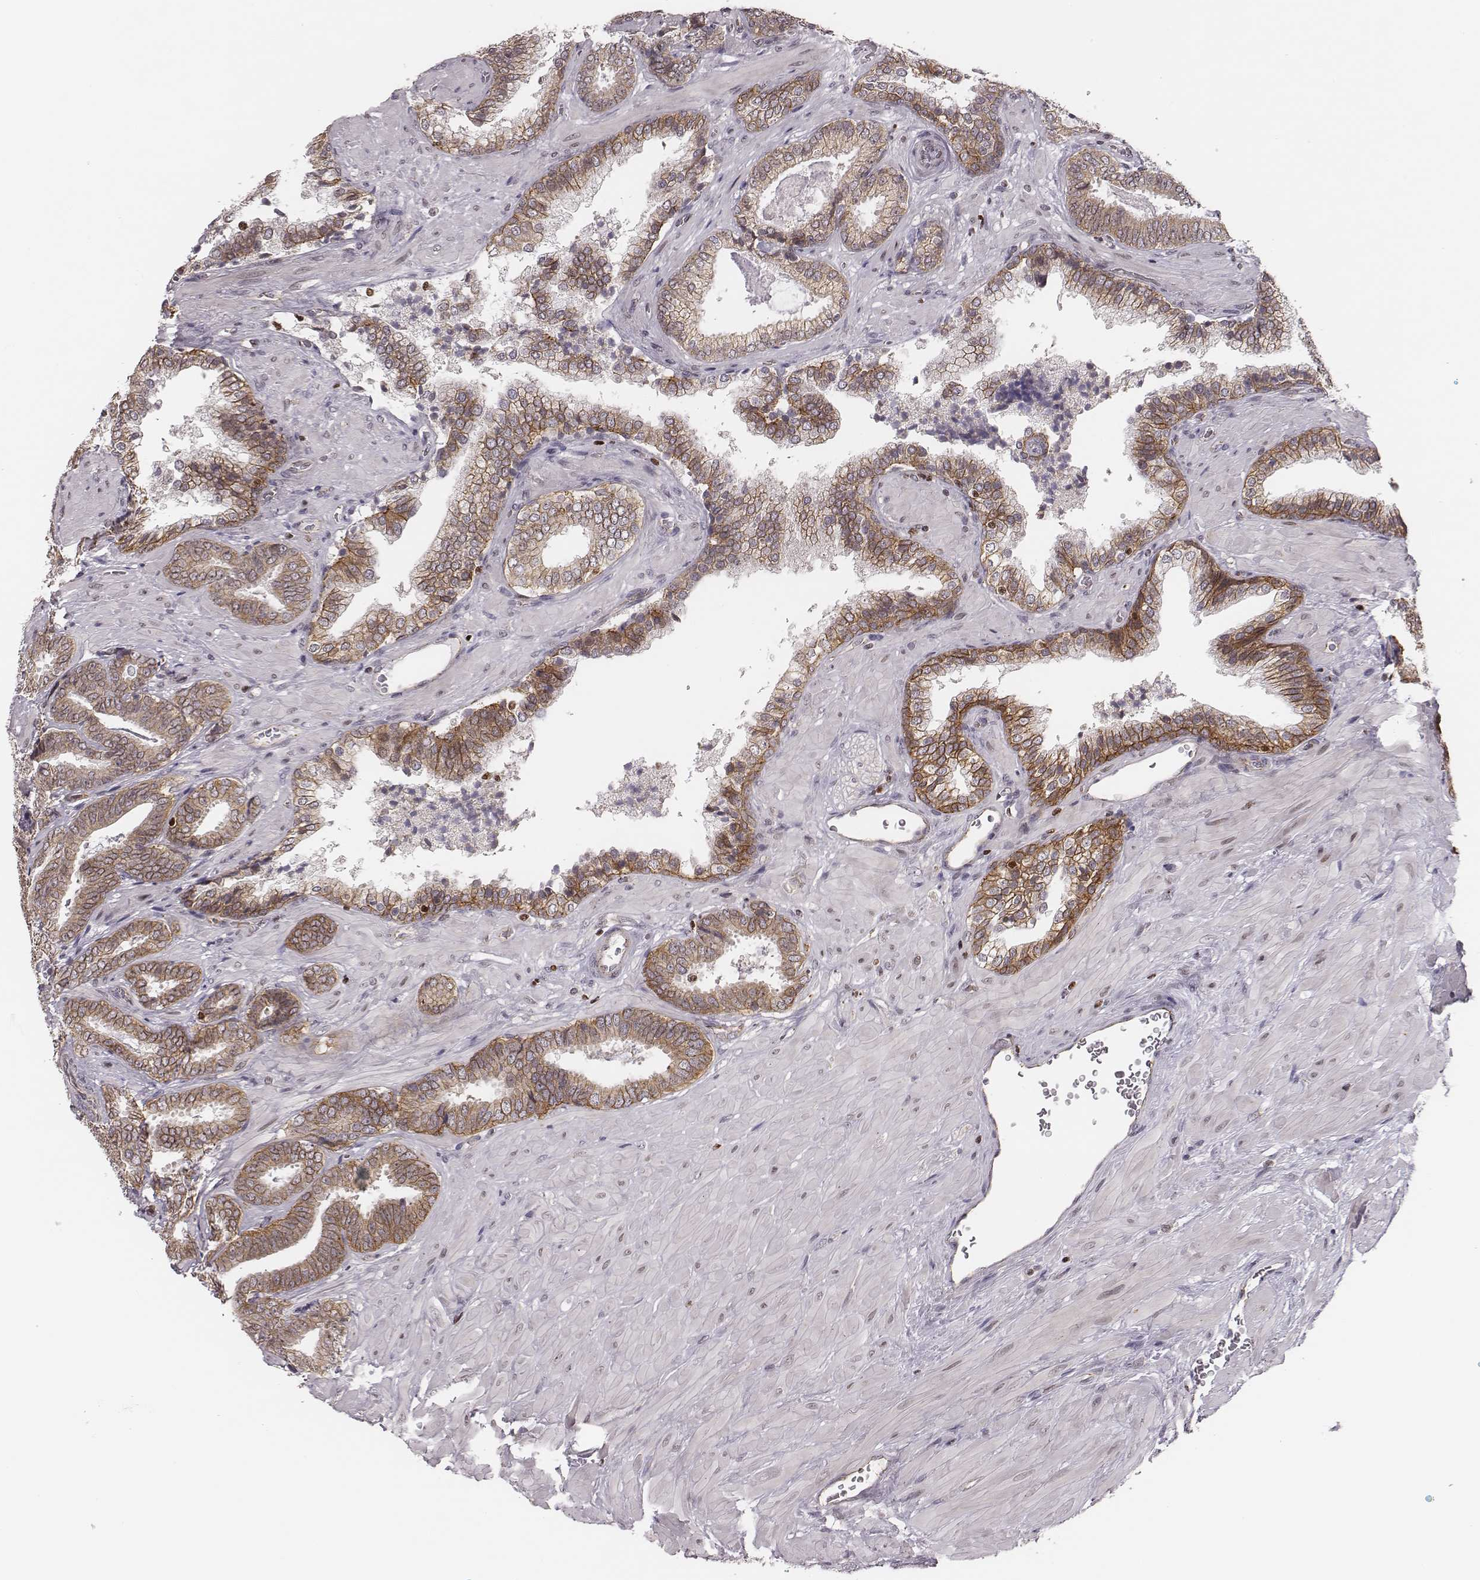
{"staining": {"intensity": "weak", "quantity": "25%-75%", "location": "cytoplasmic/membranous"}, "tissue": "prostate cancer", "cell_type": "Tumor cells", "image_type": "cancer", "snomed": [{"axis": "morphology", "description": "Adenocarcinoma, Low grade"}, {"axis": "topography", "description": "Prostate"}], "caption": "About 25%-75% of tumor cells in prostate adenocarcinoma (low-grade) demonstrate weak cytoplasmic/membranous protein staining as visualized by brown immunohistochemical staining.", "gene": "WDR59", "patient": {"sex": "male", "age": 61}}